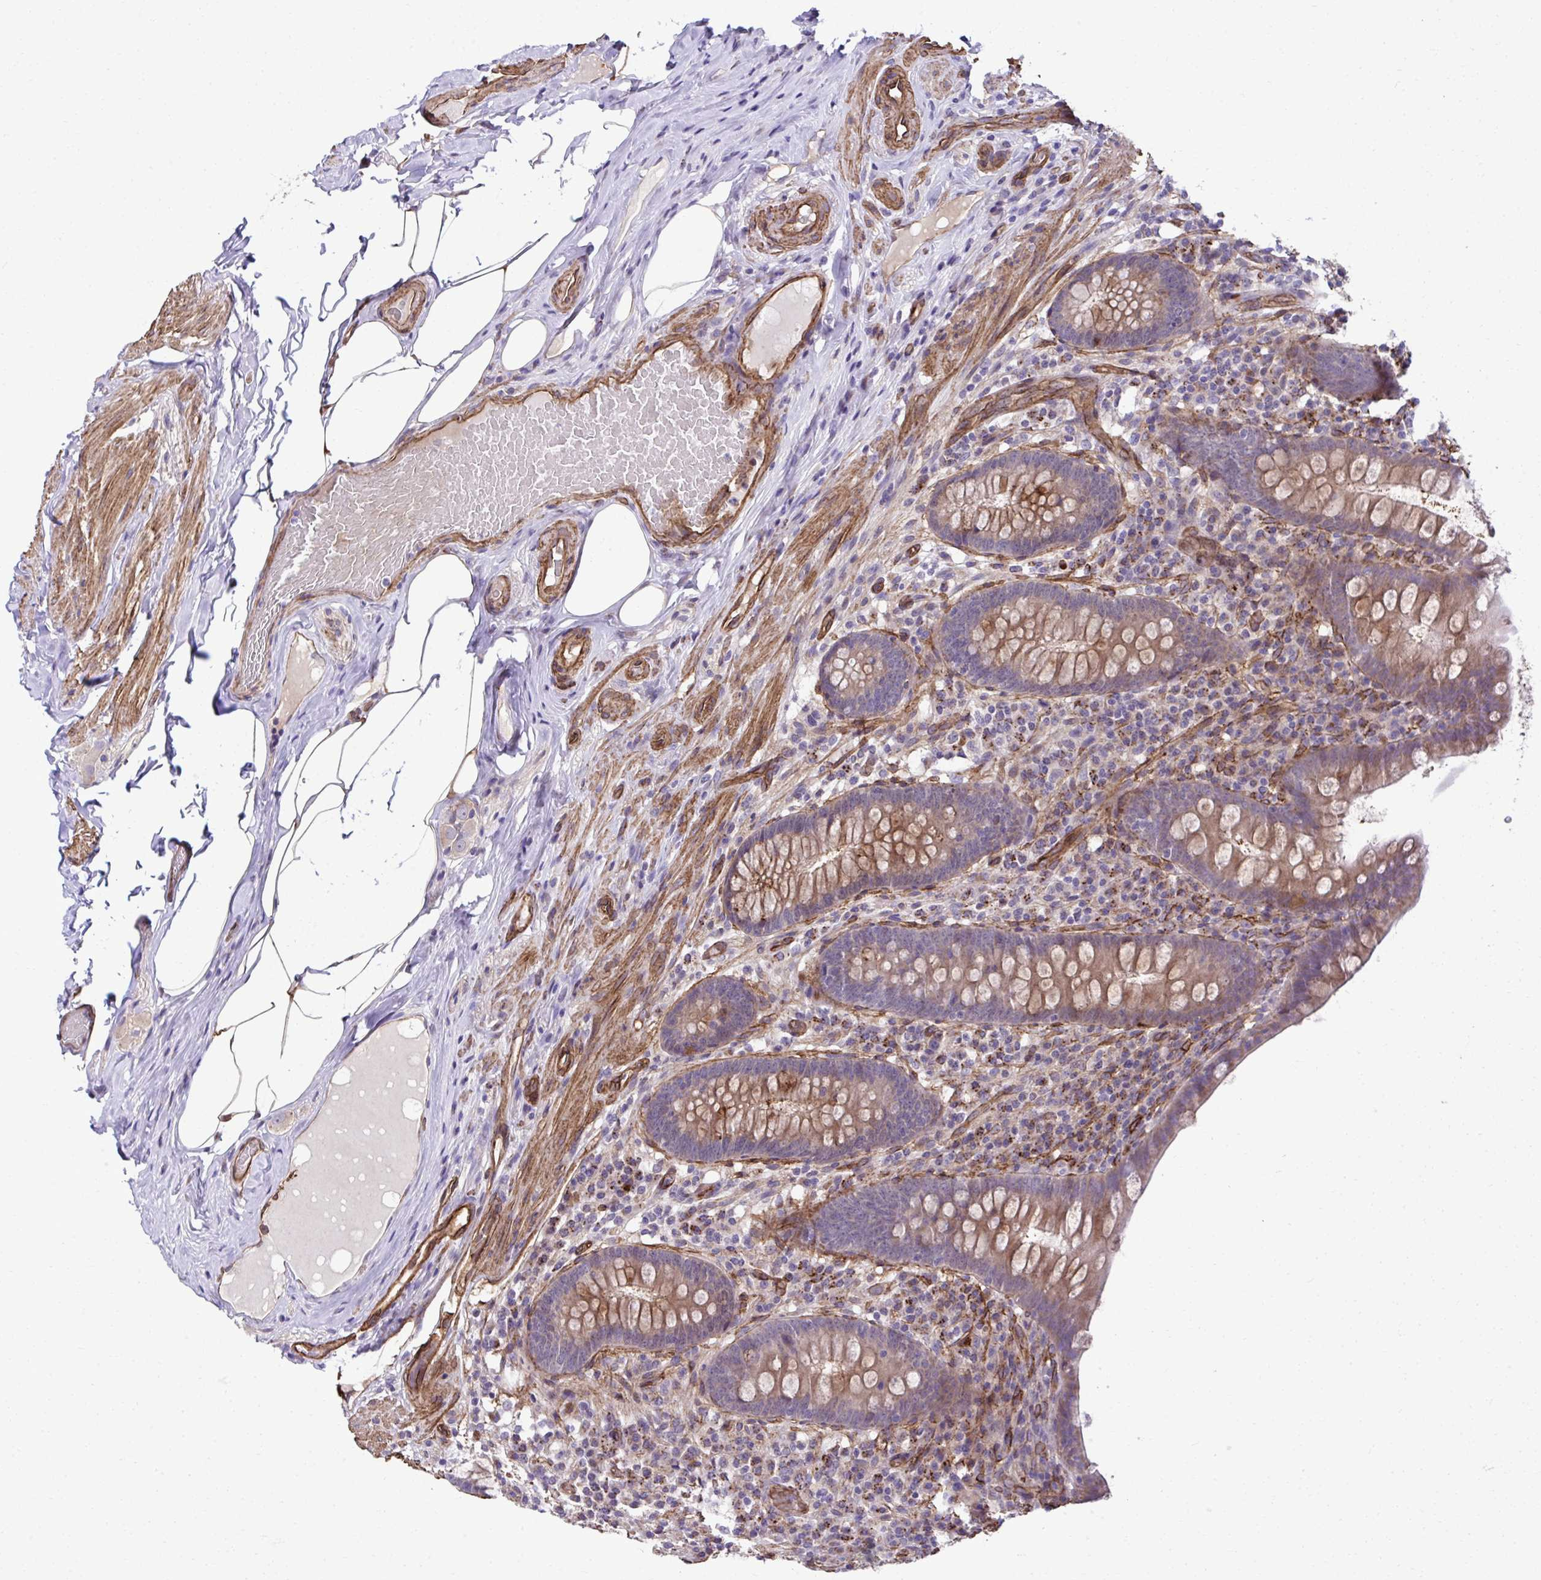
{"staining": {"intensity": "moderate", "quantity": "25%-75%", "location": "cytoplasmic/membranous"}, "tissue": "appendix", "cell_type": "Glandular cells", "image_type": "normal", "snomed": [{"axis": "morphology", "description": "Normal tissue, NOS"}, {"axis": "topography", "description": "Appendix"}], "caption": "Unremarkable appendix was stained to show a protein in brown. There is medium levels of moderate cytoplasmic/membranous expression in approximately 25%-75% of glandular cells.", "gene": "TRIM52", "patient": {"sex": "male", "age": 71}}